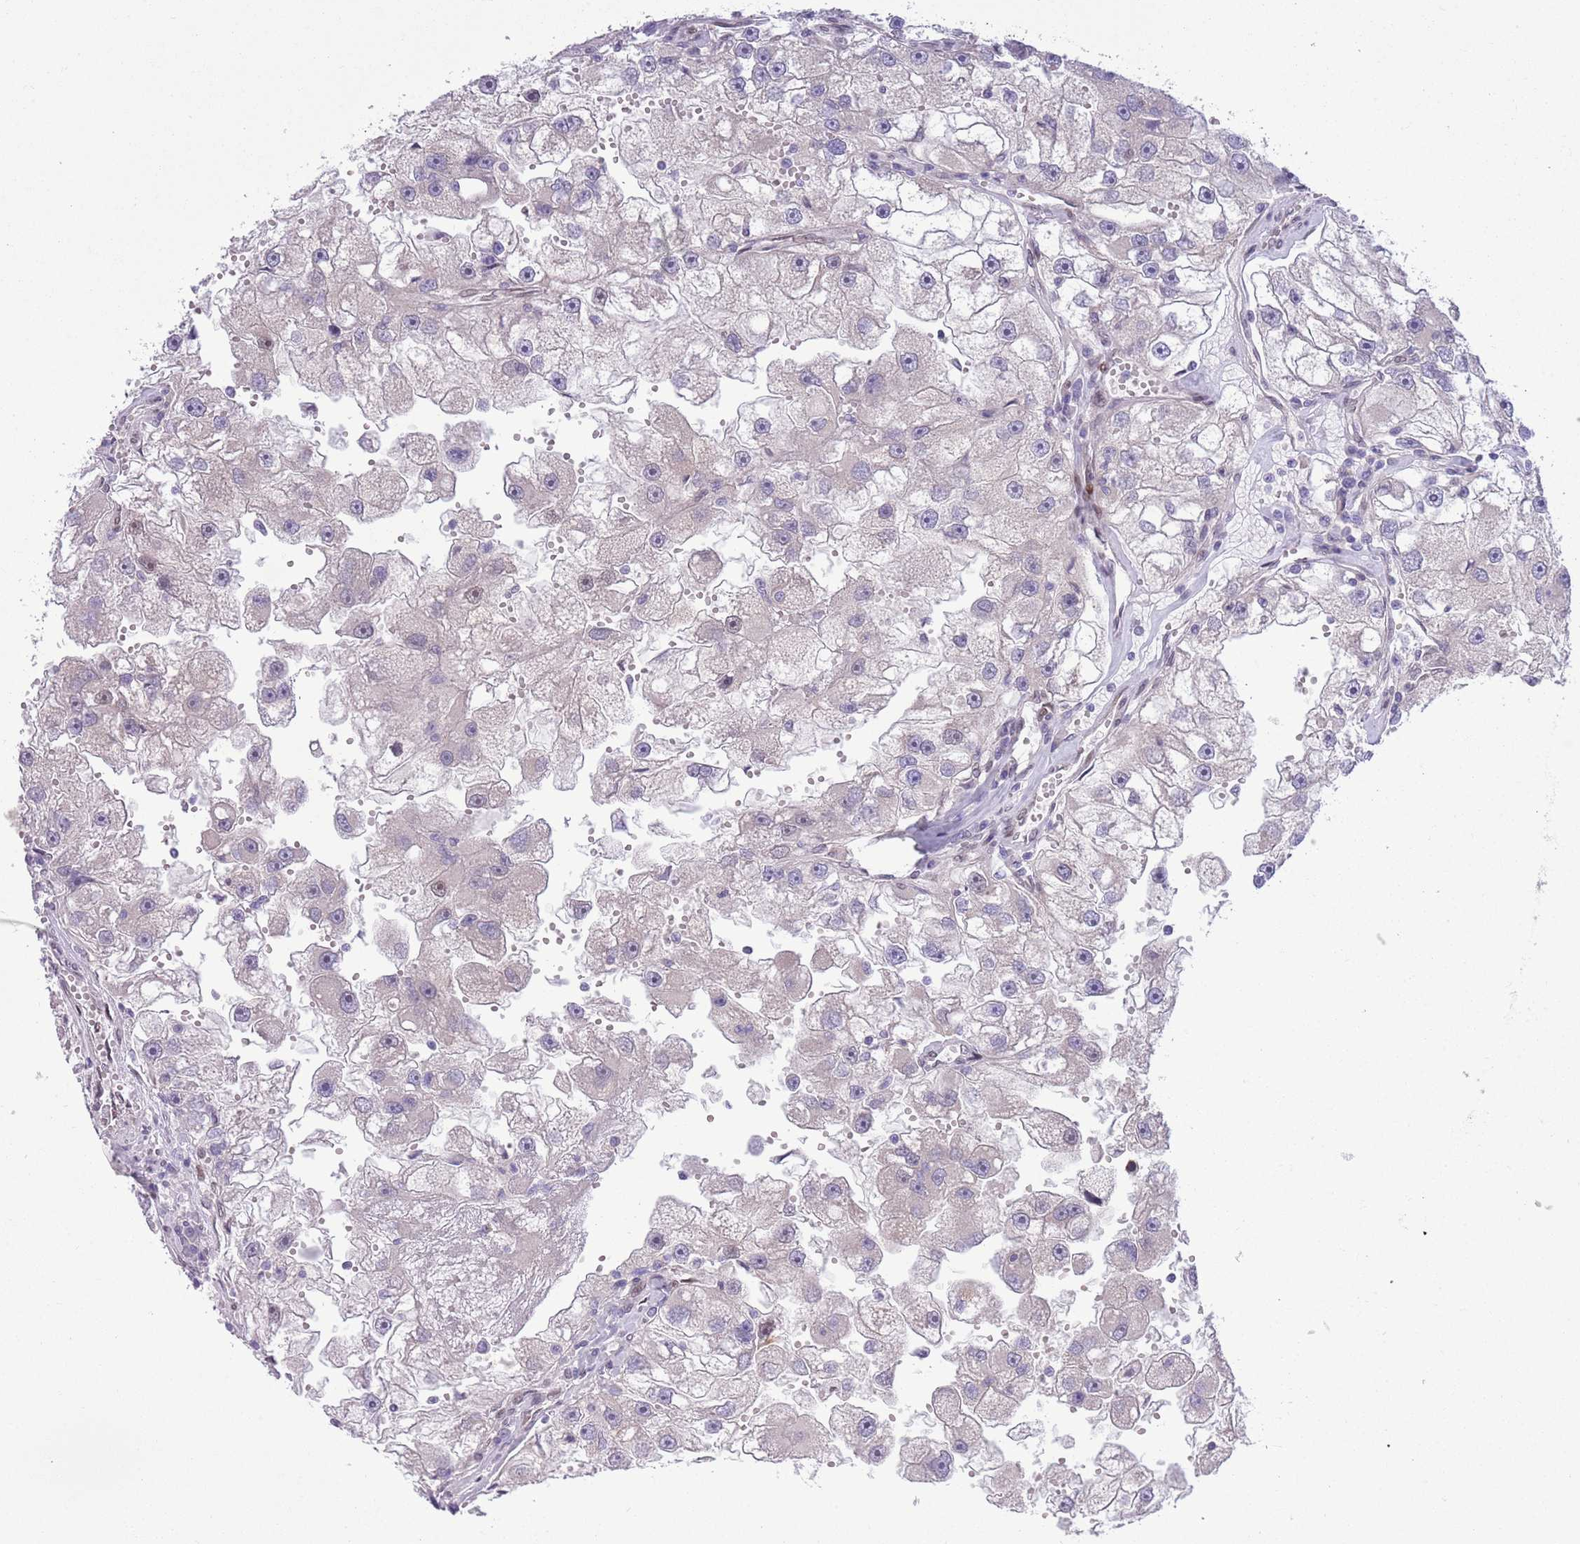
{"staining": {"intensity": "negative", "quantity": "none", "location": "none"}, "tissue": "renal cancer", "cell_type": "Tumor cells", "image_type": "cancer", "snomed": [{"axis": "morphology", "description": "Adenocarcinoma, NOS"}, {"axis": "topography", "description": "Kidney"}], "caption": "Histopathology image shows no protein staining in tumor cells of renal adenocarcinoma tissue.", "gene": "CCND2", "patient": {"sex": "male", "age": 63}}